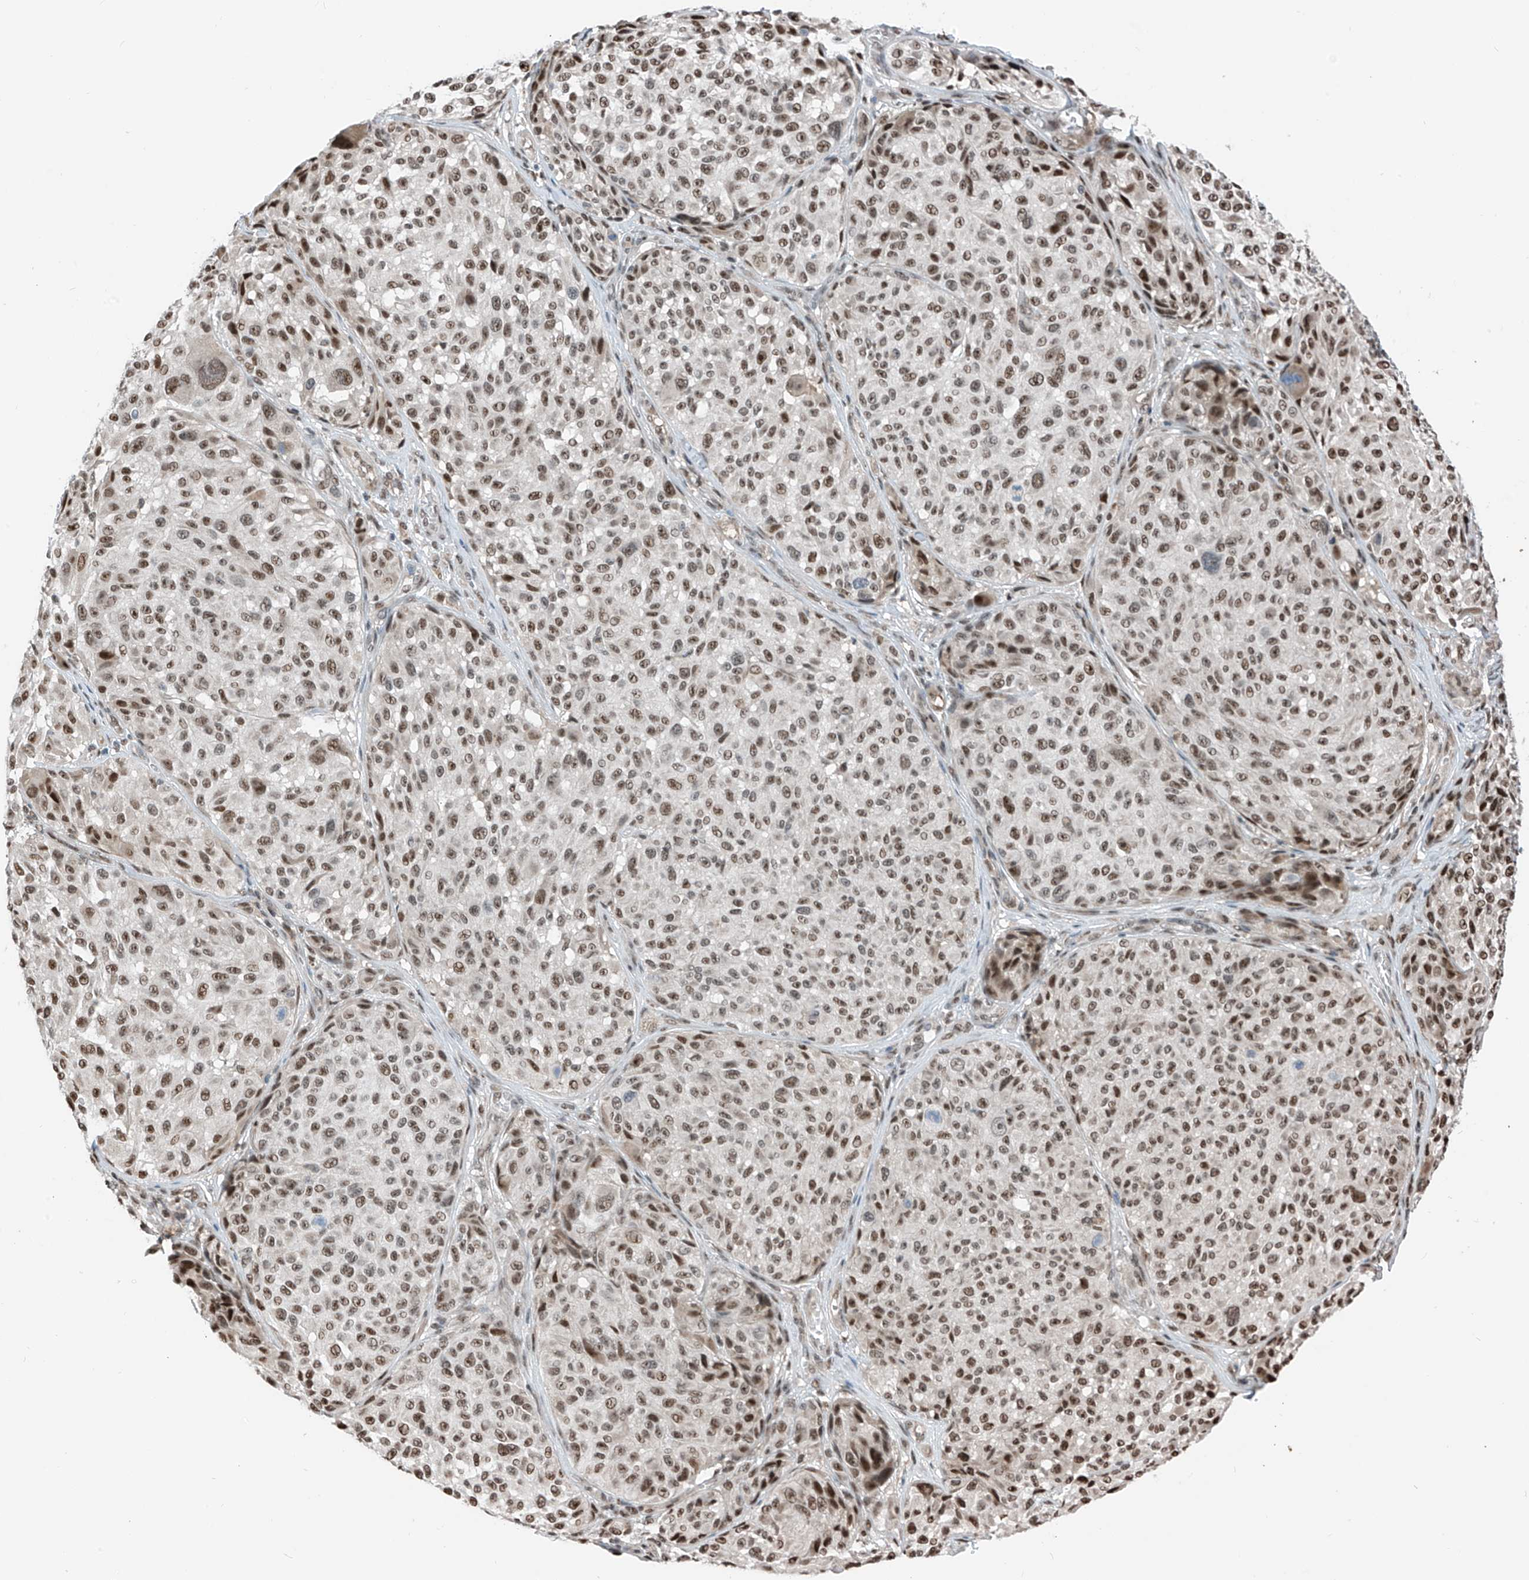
{"staining": {"intensity": "moderate", "quantity": ">75%", "location": "nuclear"}, "tissue": "melanoma", "cell_type": "Tumor cells", "image_type": "cancer", "snomed": [{"axis": "morphology", "description": "Malignant melanoma, NOS"}, {"axis": "topography", "description": "Skin"}], "caption": "Melanoma stained with a protein marker demonstrates moderate staining in tumor cells.", "gene": "RBP7", "patient": {"sex": "male", "age": 83}}